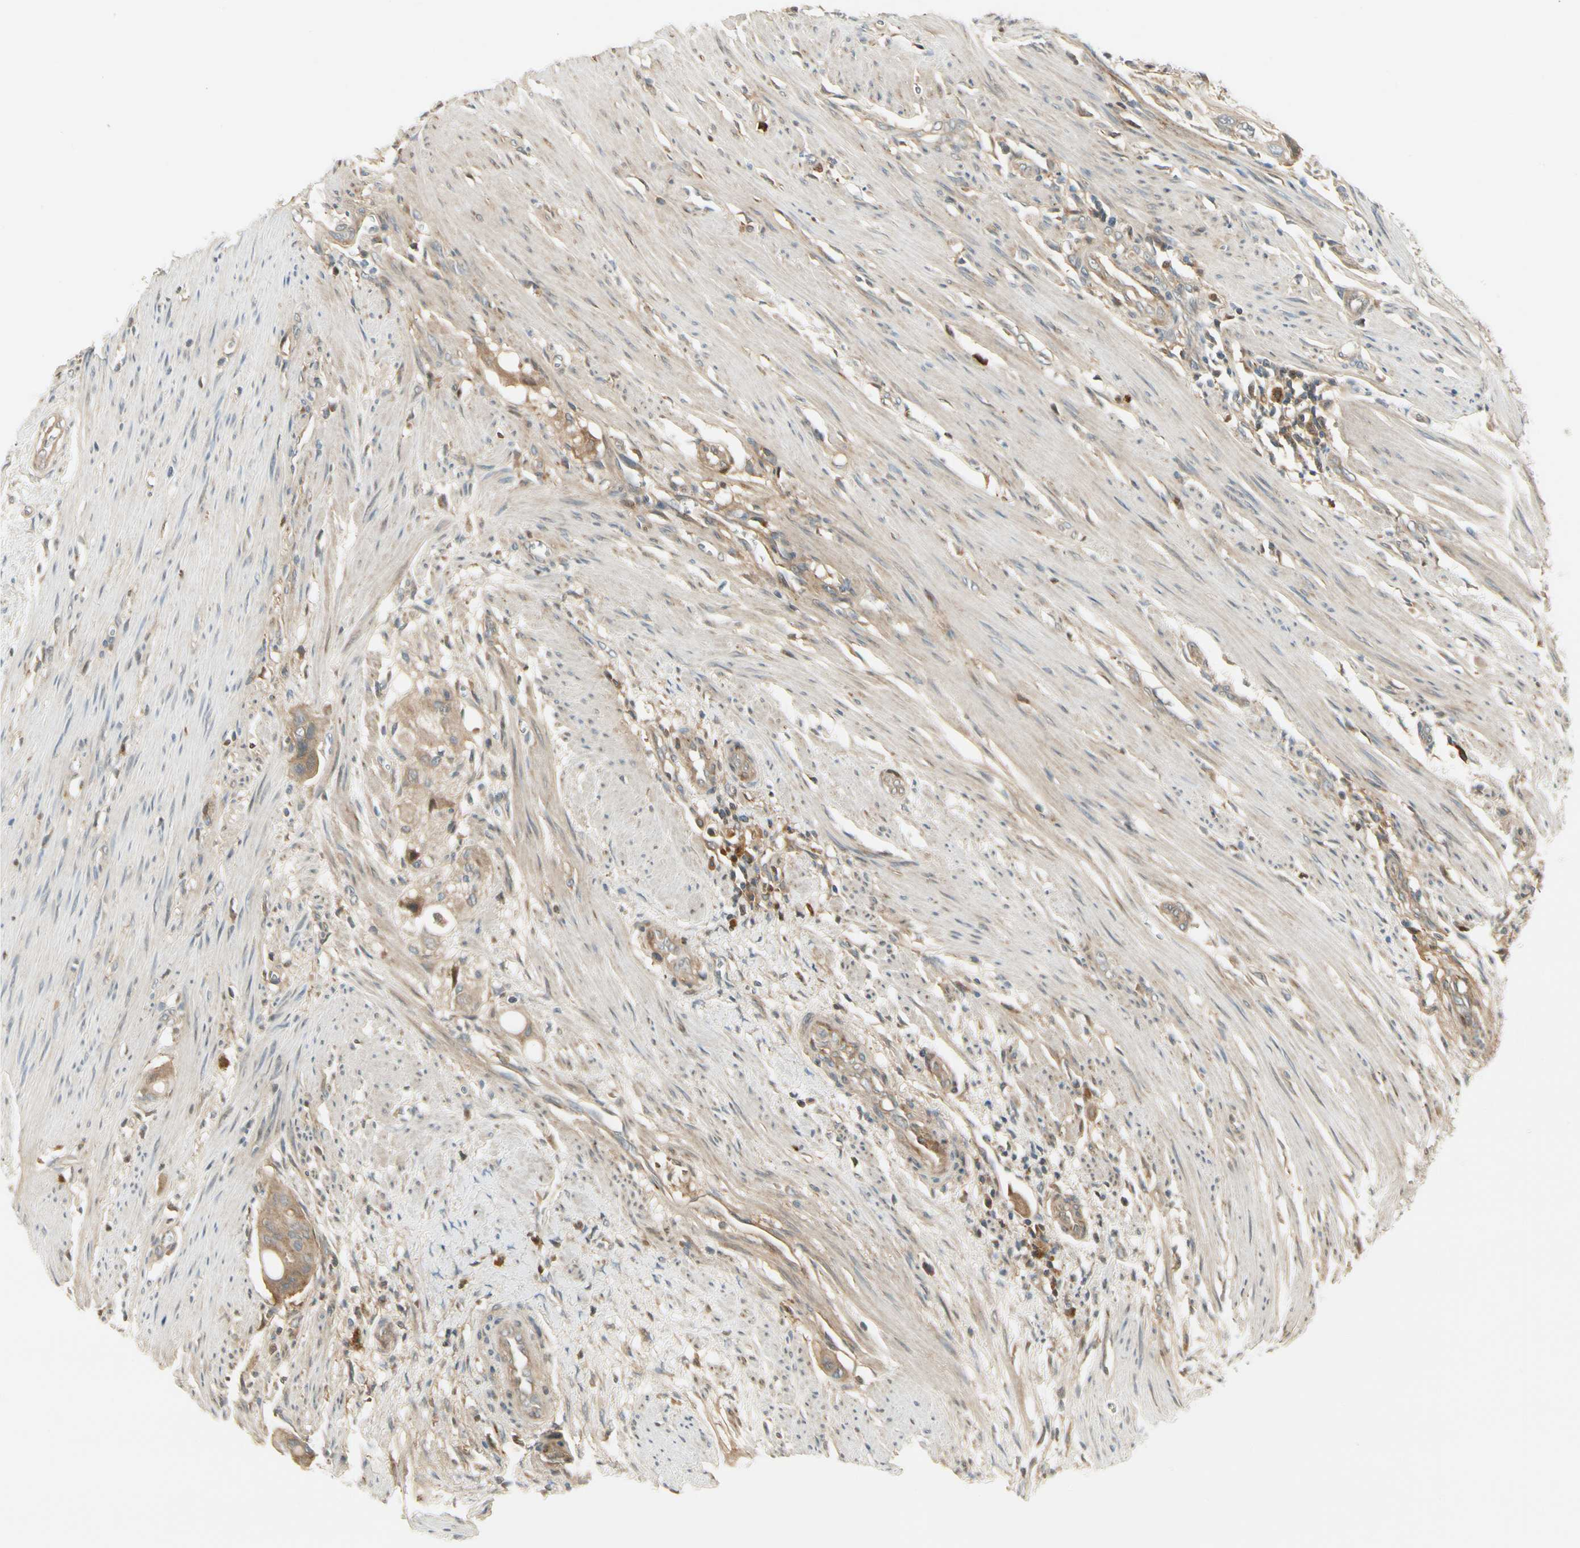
{"staining": {"intensity": "weak", "quantity": ">75%", "location": "cytoplasmic/membranous"}, "tissue": "colorectal cancer", "cell_type": "Tumor cells", "image_type": "cancer", "snomed": [{"axis": "morphology", "description": "Adenocarcinoma, NOS"}, {"axis": "topography", "description": "Colon"}], "caption": "Protein expression analysis of colorectal cancer displays weak cytoplasmic/membranous positivity in approximately >75% of tumor cells.", "gene": "EPHB3", "patient": {"sex": "female", "age": 57}}